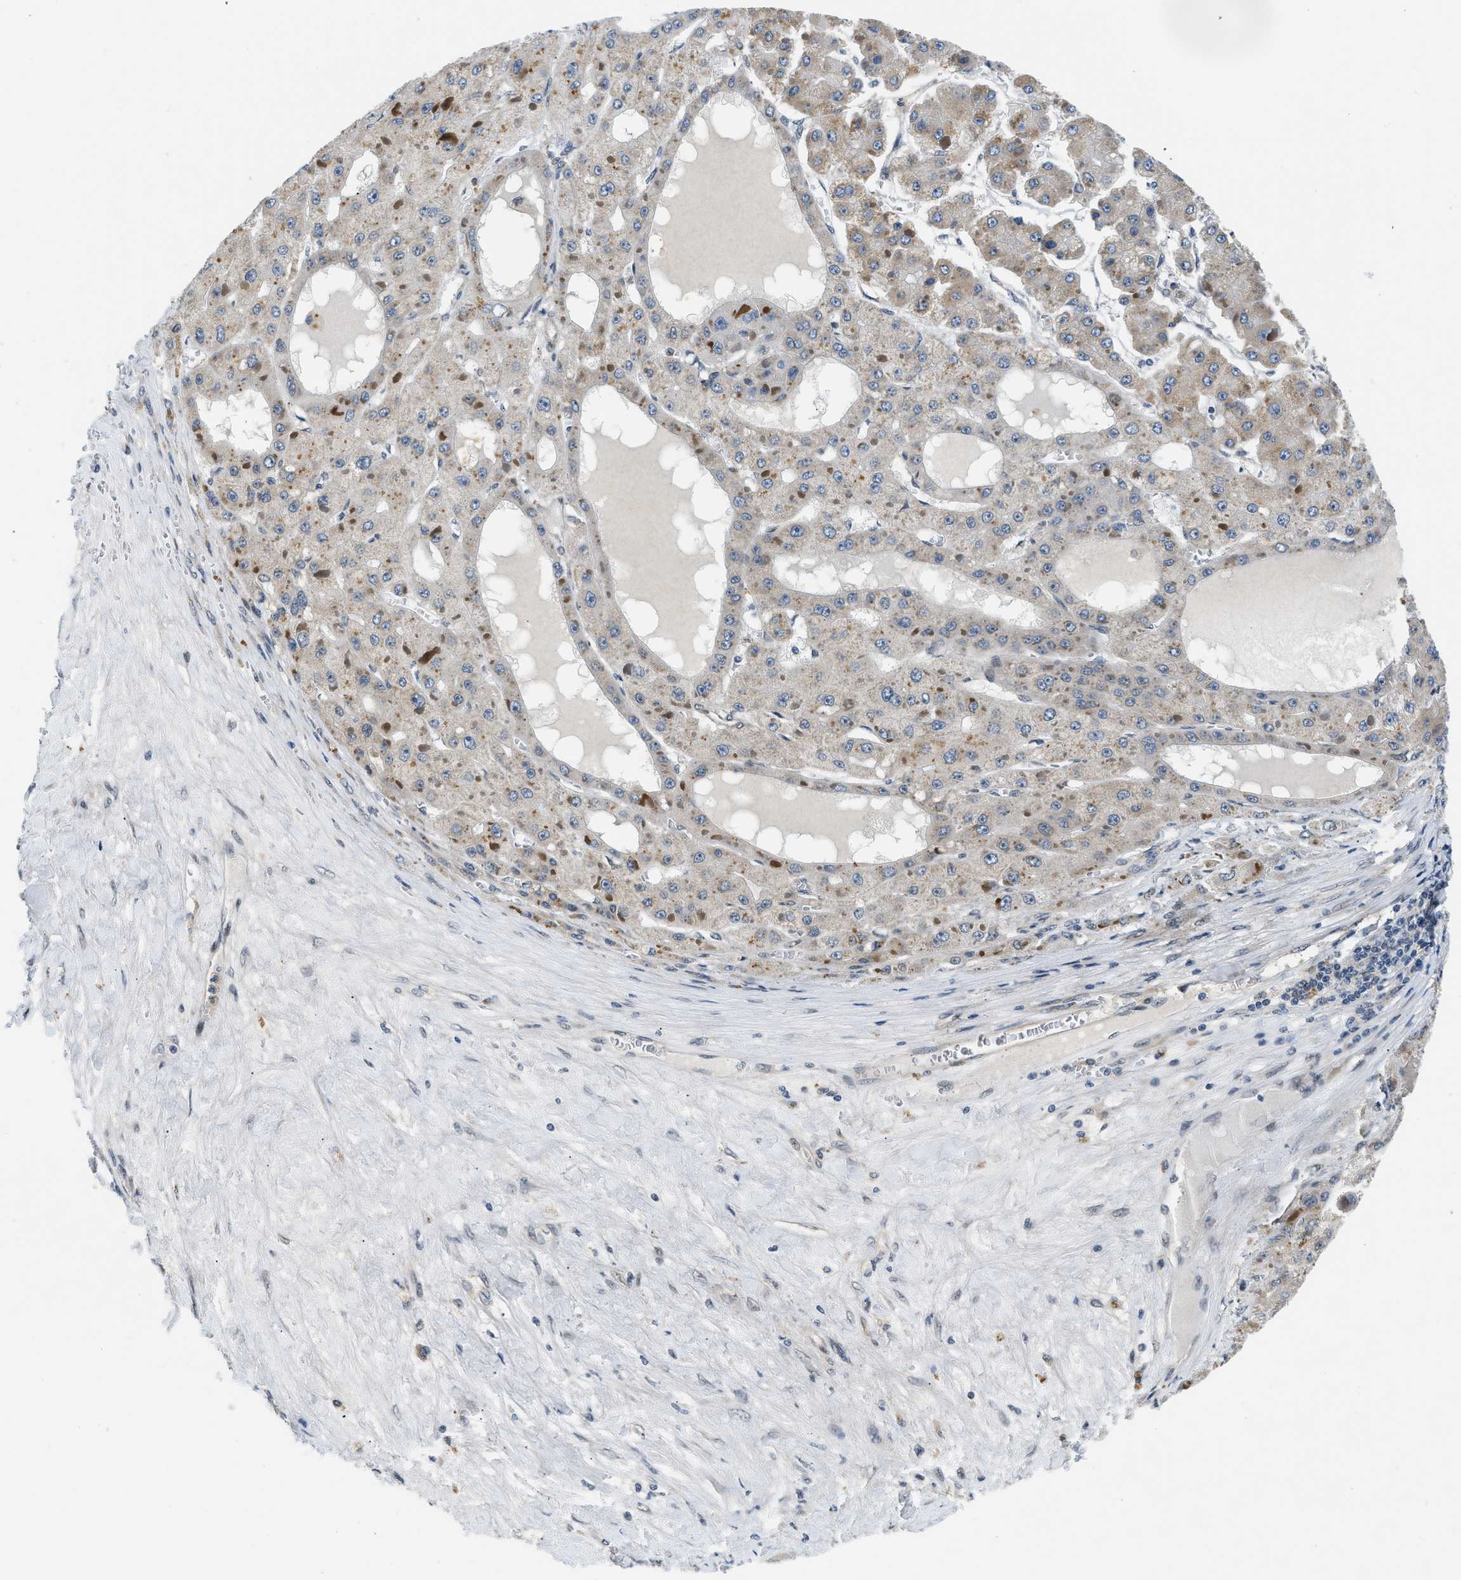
{"staining": {"intensity": "moderate", "quantity": "<25%", "location": "cytoplasmic/membranous"}, "tissue": "liver cancer", "cell_type": "Tumor cells", "image_type": "cancer", "snomed": [{"axis": "morphology", "description": "Carcinoma, Hepatocellular, NOS"}, {"axis": "topography", "description": "Liver"}], "caption": "Brown immunohistochemical staining in liver hepatocellular carcinoma shows moderate cytoplasmic/membranous expression in about <25% of tumor cells. Nuclei are stained in blue.", "gene": "SMAD4", "patient": {"sex": "female", "age": 73}}